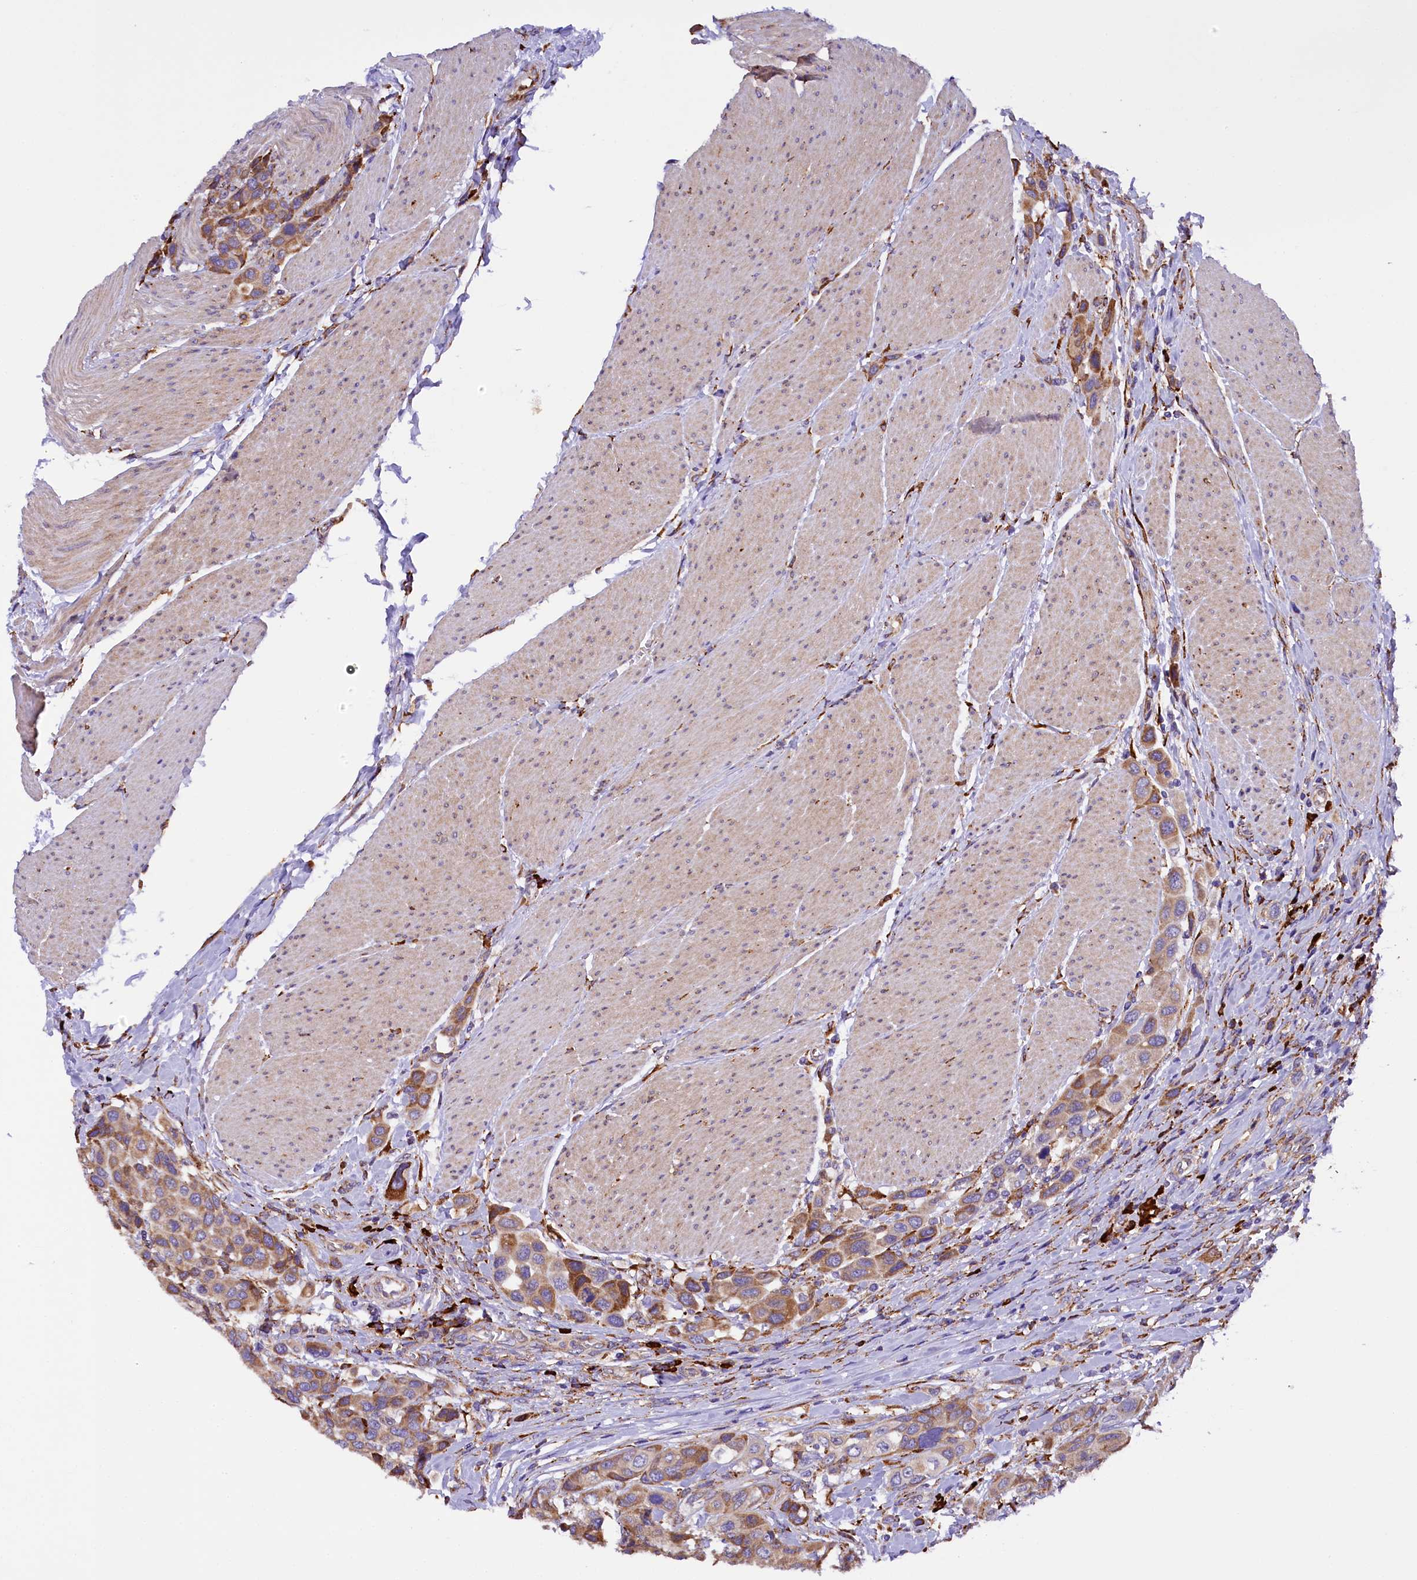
{"staining": {"intensity": "moderate", "quantity": ">75%", "location": "cytoplasmic/membranous"}, "tissue": "urothelial cancer", "cell_type": "Tumor cells", "image_type": "cancer", "snomed": [{"axis": "morphology", "description": "Urothelial carcinoma, High grade"}, {"axis": "topography", "description": "Urinary bladder"}], "caption": "The image exhibits staining of urothelial carcinoma (high-grade), revealing moderate cytoplasmic/membranous protein expression (brown color) within tumor cells.", "gene": "CAPS2", "patient": {"sex": "male", "age": 50}}